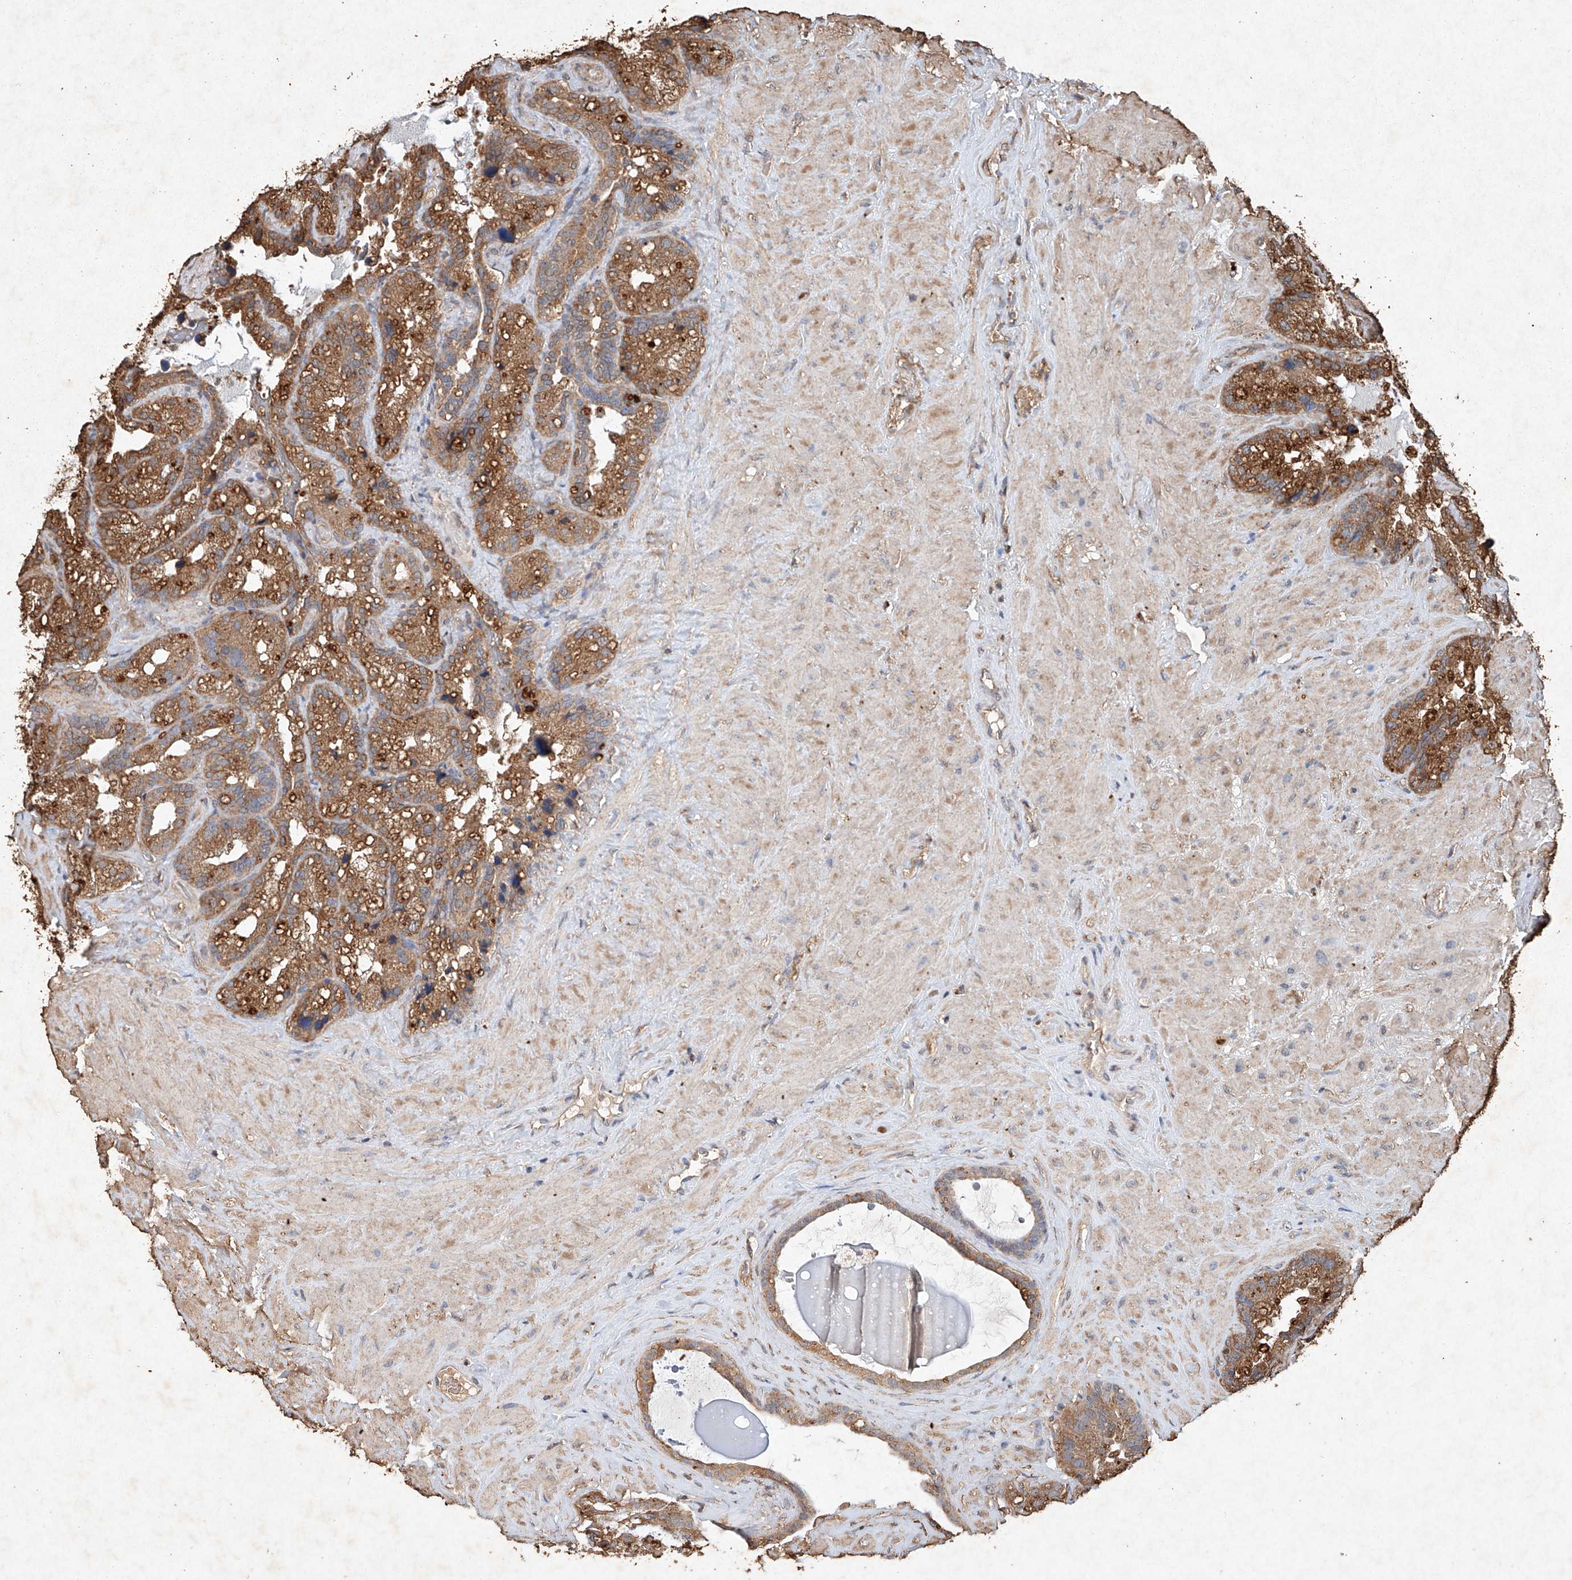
{"staining": {"intensity": "moderate", "quantity": ">75%", "location": "cytoplasmic/membranous"}, "tissue": "seminal vesicle", "cell_type": "Glandular cells", "image_type": "normal", "snomed": [{"axis": "morphology", "description": "Normal tissue, NOS"}, {"axis": "topography", "description": "Prostate"}, {"axis": "topography", "description": "Seminal veicle"}], "caption": "Protein expression by IHC demonstrates moderate cytoplasmic/membranous staining in approximately >75% of glandular cells in normal seminal vesicle. (Brightfield microscopy of DAB IHC at high magnification).", "gene": "STK3", "patient": {"sex": "male", "age": 68}}